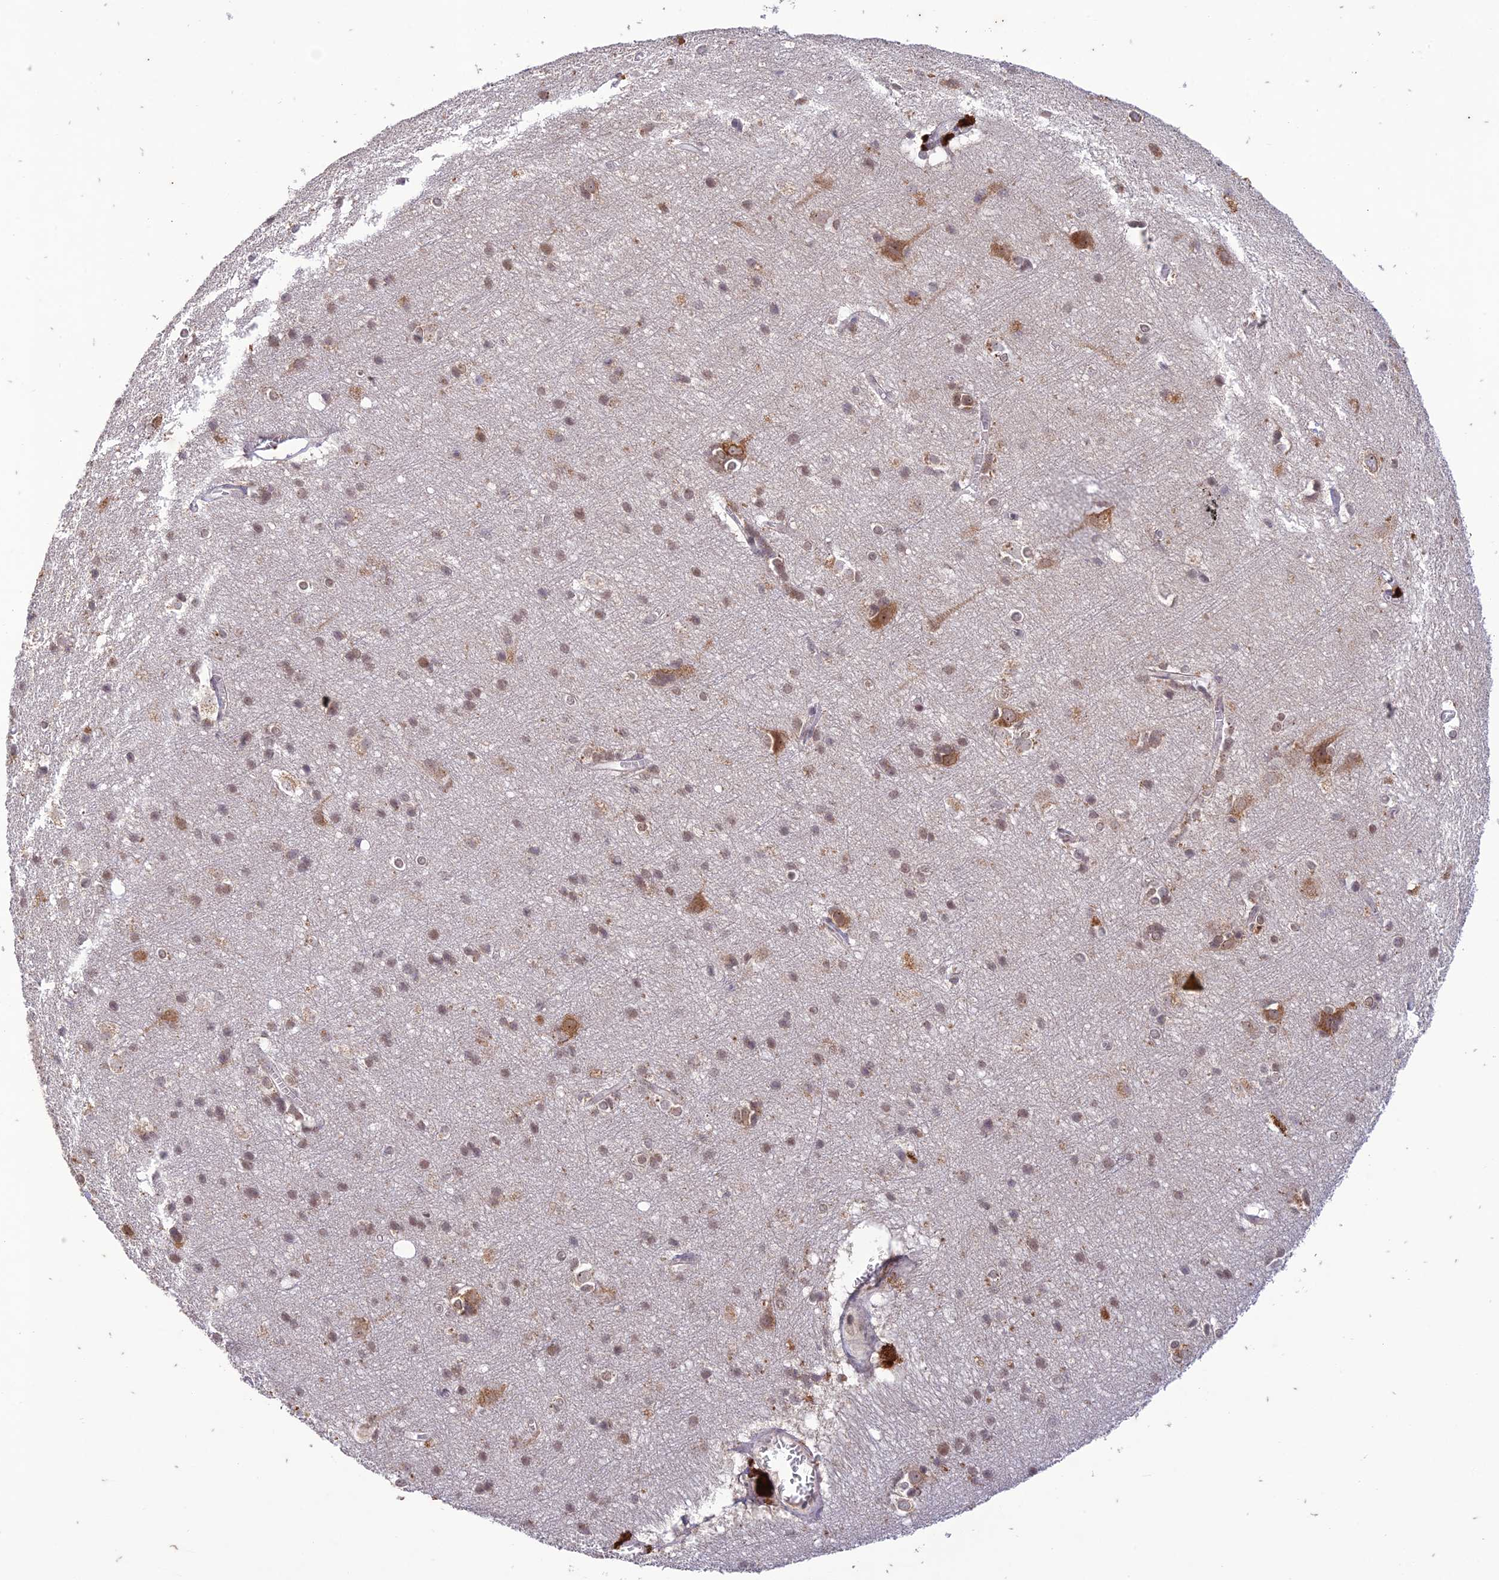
{"staining": {"intensity": "negative", "quantity": "none", "location": "none"}, "tissue": "cerebral cortex", "cell_type": "Endothelial cells", "image_type": "normal", "snomed": [{"axis": "morphology", "description": "Normal tissue, NOS"}, {"axis": "topography", "description": "Cerebral cortex"}], "caption": "This is an immunohistochemistry (IHC) histopathology image of benign cerebral cortex. There is no positivity in endothelial cells.", "gene": "POP4", "patient": {"sex": "male", "age": 54}}